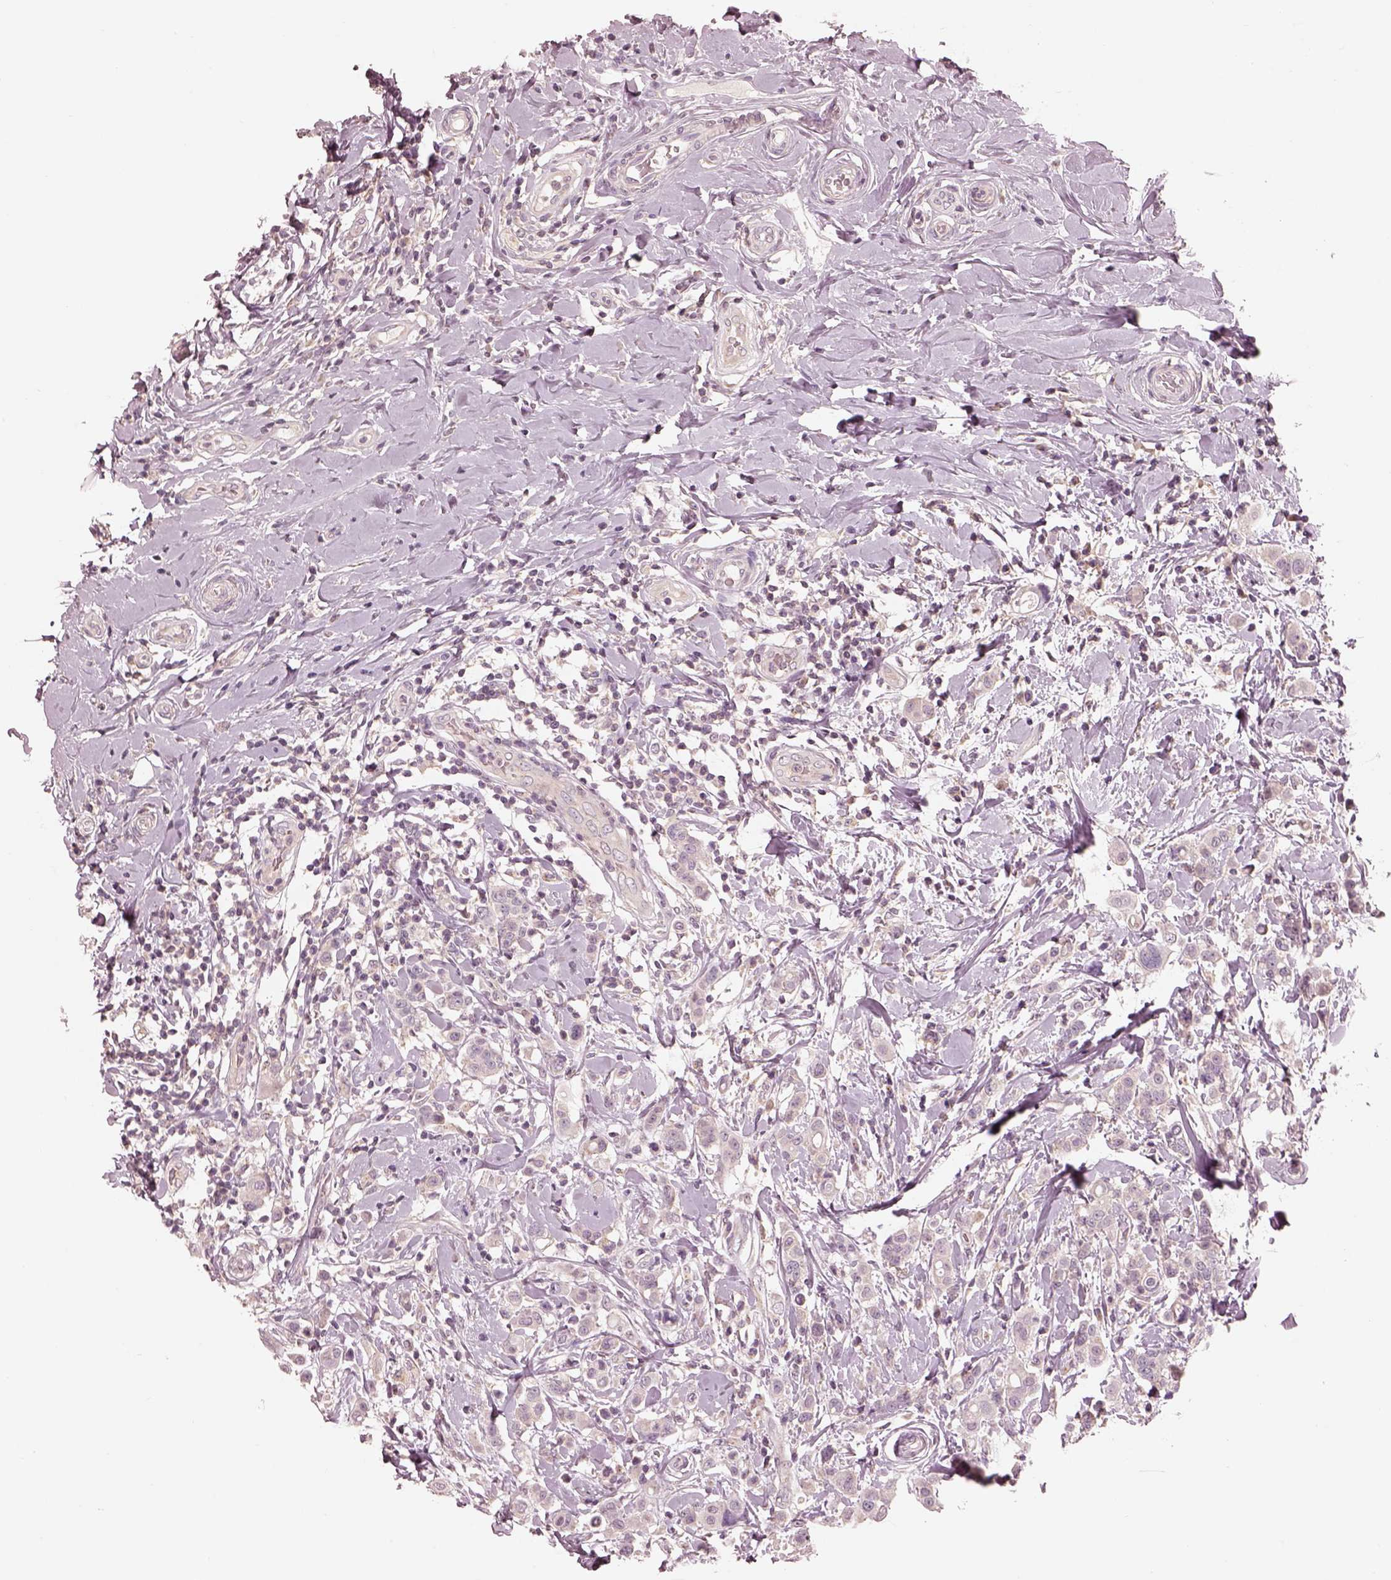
{"staining": {"intensity": "negative", "quantity": "none", "location": "none"}, "tissue": "breast cancer", "cell_type": "Tumor cells", "image_type": "cancer", "snomed": [{"axis": "morphology", "description": "Duct carcinoma"}, {"axis": "topography", "description": "Breast"}], "caption": "There is no significant expression in tumor cells of invasive ductal carcinoma (breast).", "gene": "PRKACG", "patient": {"sex": "female", "age": 27}}